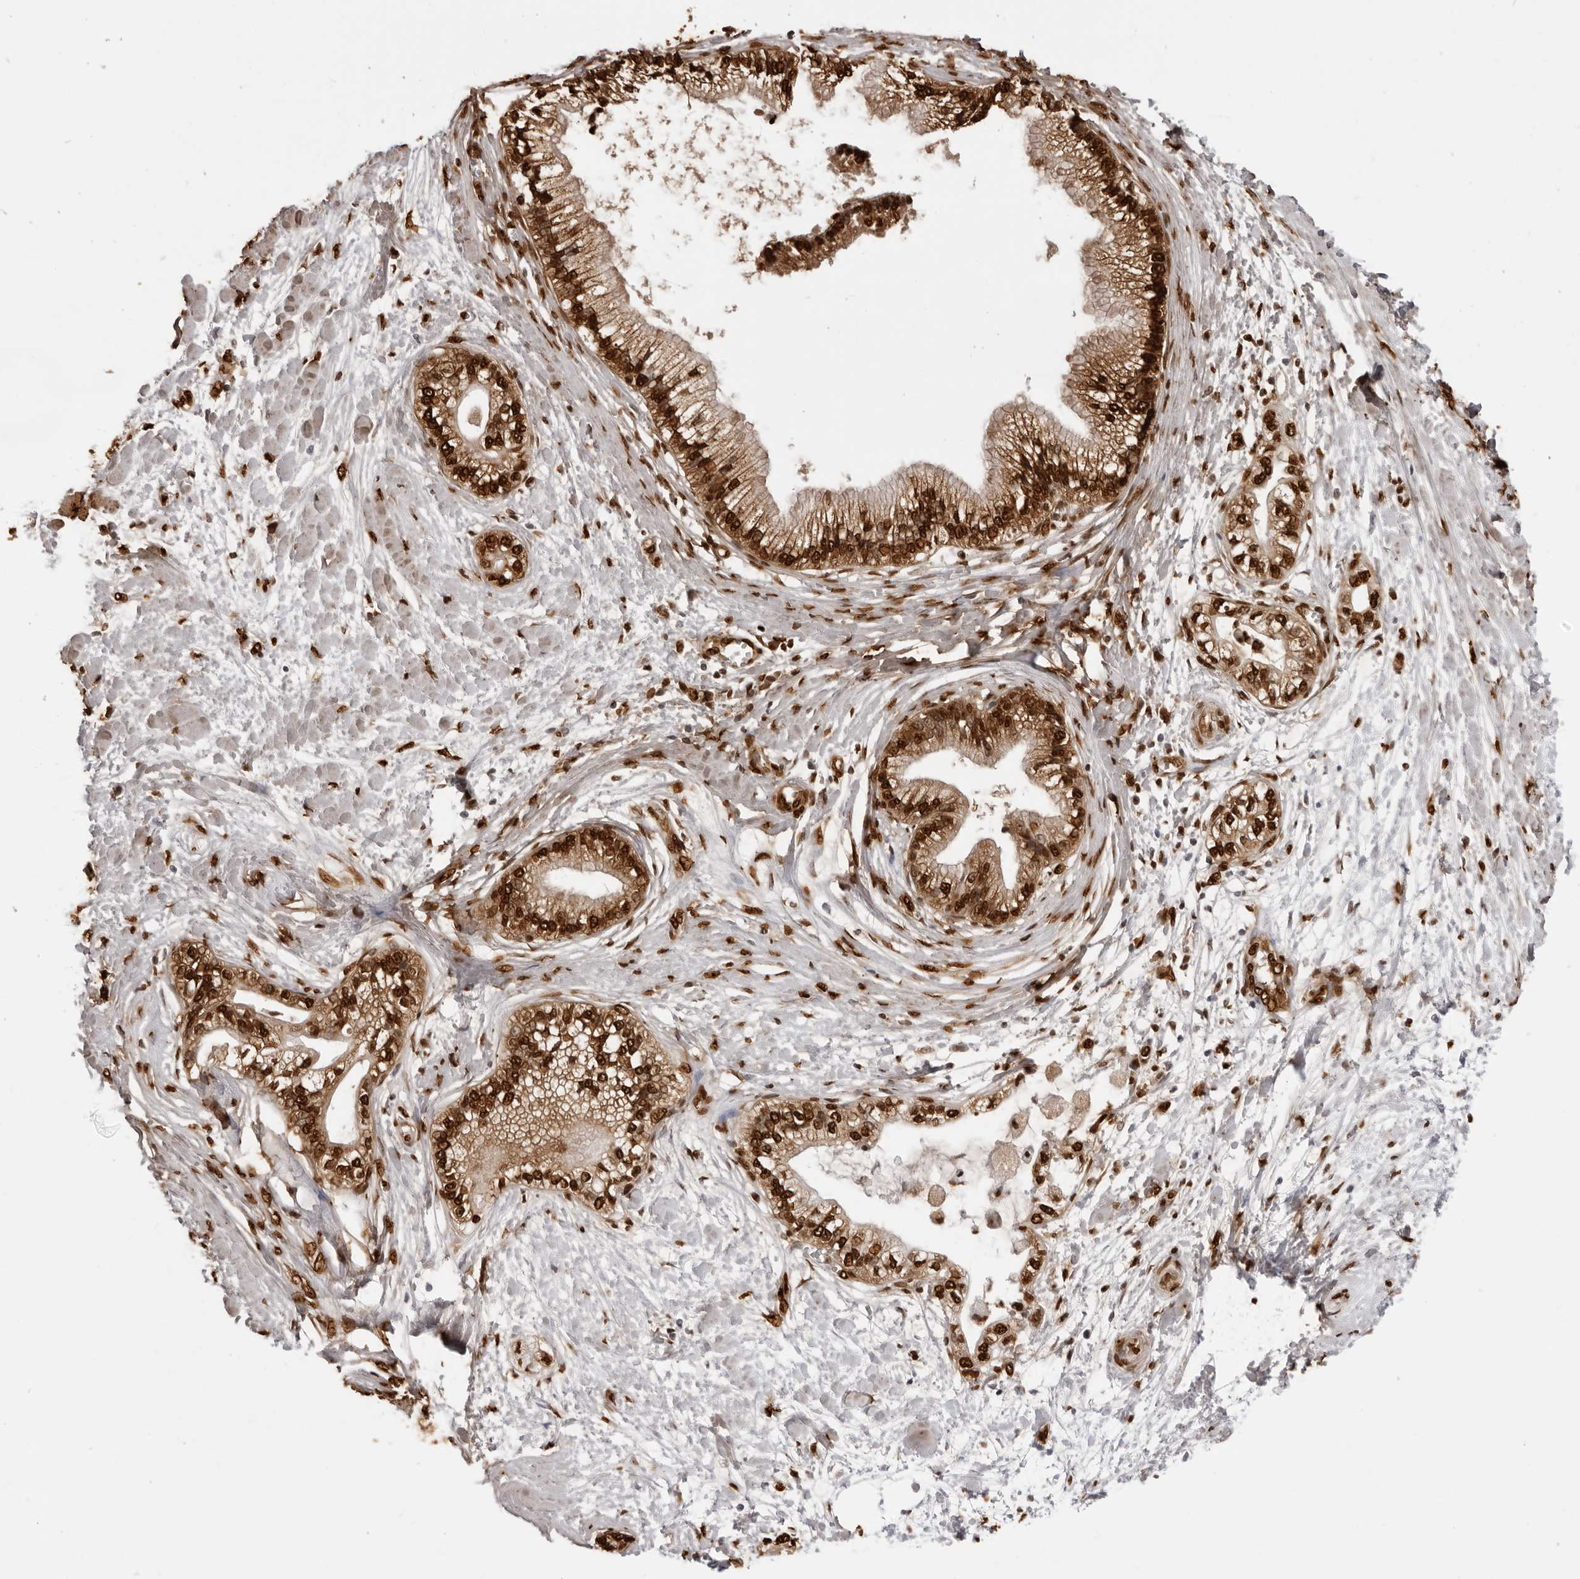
{"staining": {"intensity": "strong", "quantity": ">75%", "location": "cytoplasmic/membranous,nuclear"}, "tissue": "pancreatic cancer", "cell_type": "Tumor cells", "image_type": "cancer", "snomed": [{"axis": "morphology", "description": "Adenocarcinoma, NOS"}, {"axis": "topography", "description": "Pancreas"}], "caption": "Protein expression by IHC shows strong cytoplasmic/membranous and nuclear staining in approximately >75% of tumor cells in pancreatic adenocarcinoma. Using DAB (brown) and hematoxylin (blue) stains, captured at high magnification using brightfield microscopy.", "gene": "ZFP91", "patient": {"sex": "male", "age": 68}}